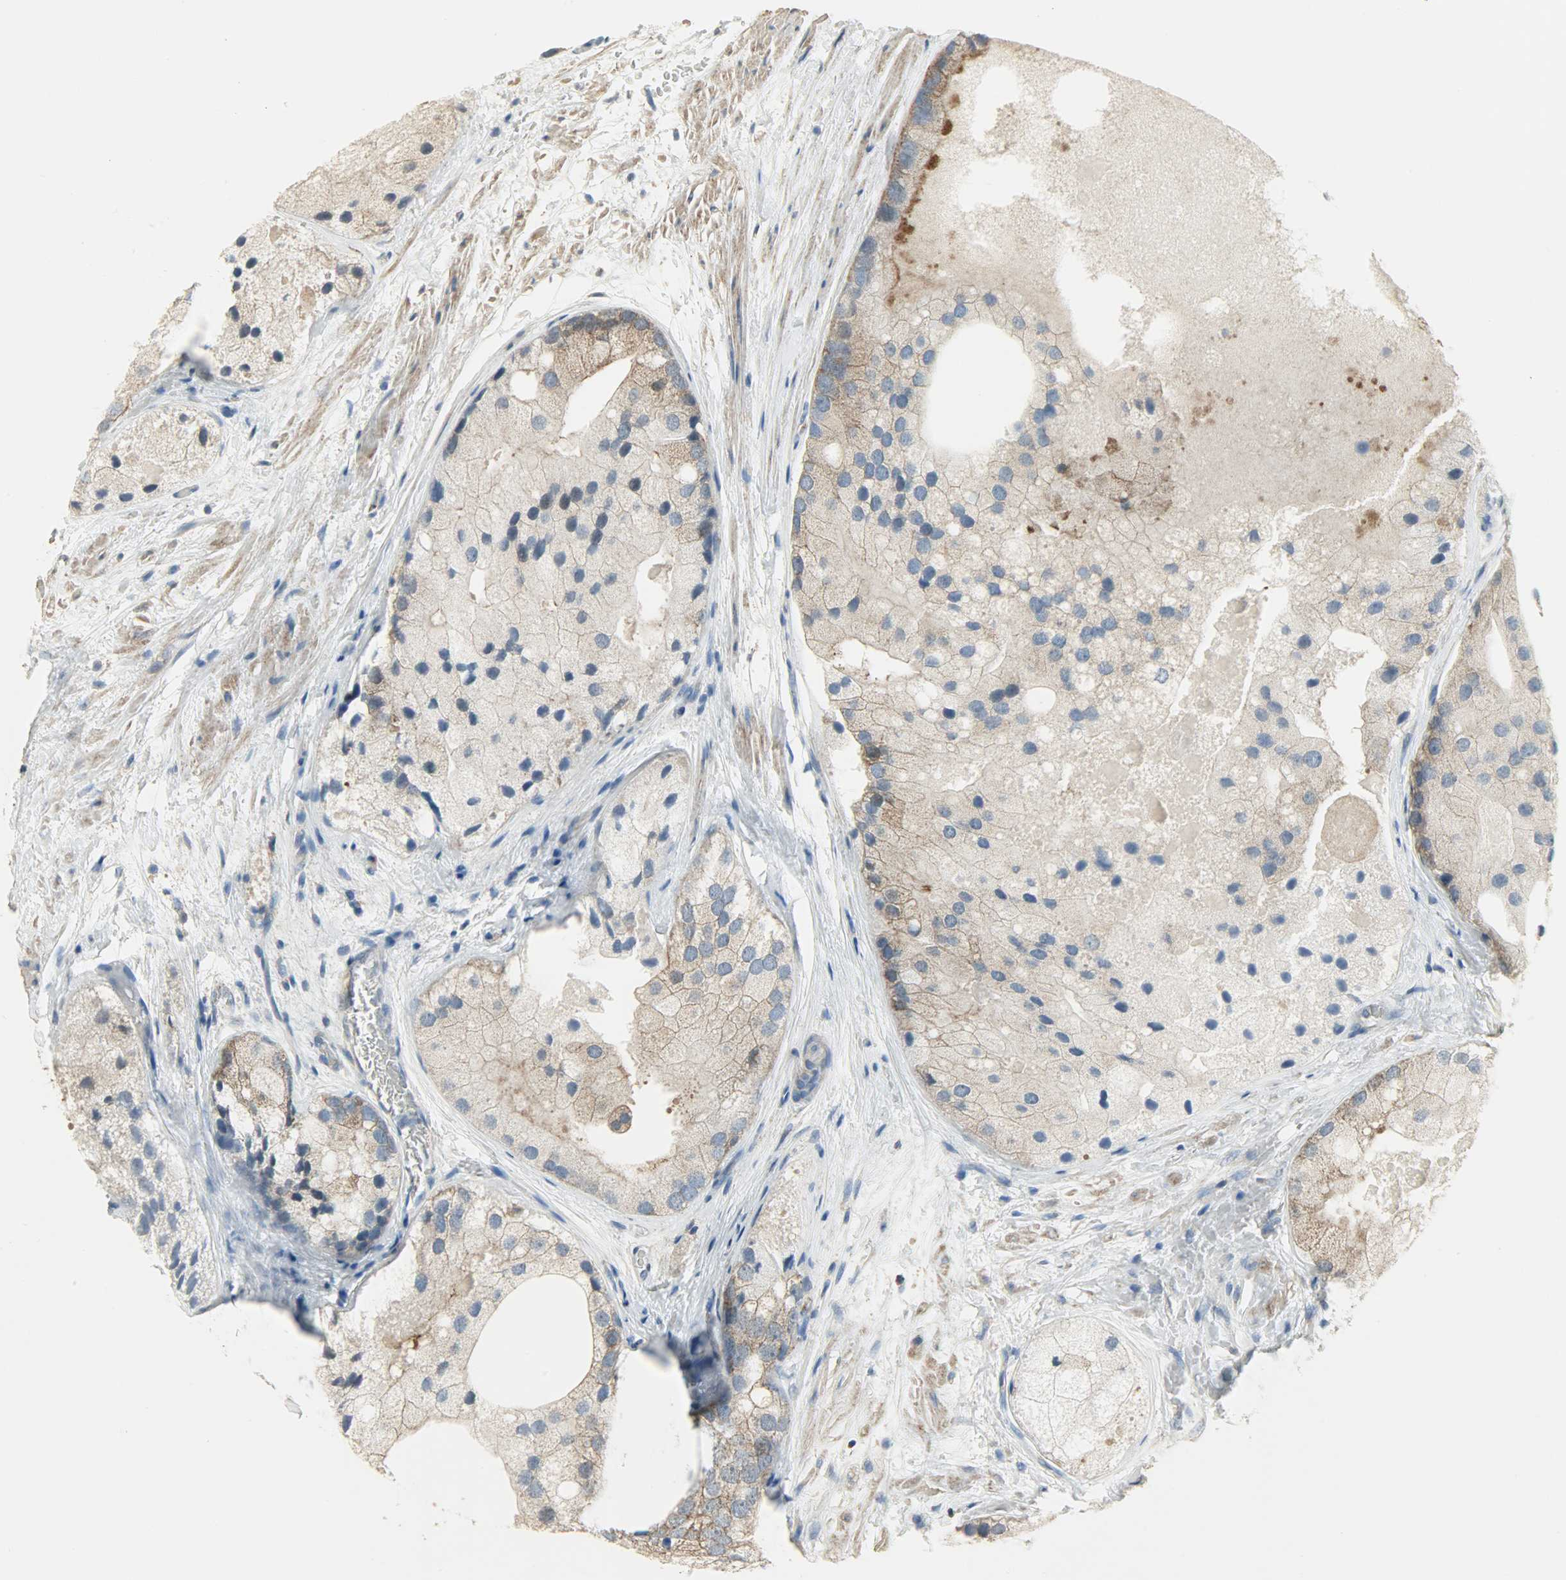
{"staining": {"intensity": "weak", "quantity": ">75%", "location": "cytoplasmic/membranous"}, "tissue": "prostate cancer", "cell_type": "Tumor cells", "image_type": "cancer", "snomed": [{"axis": "morphology", "description": "Adenocarcinoma, Low grade"}, {"axis": "topography", "description": "Prostate"}], "caption": "A histopathology image of prostate cancer stained for a protein demonstrates weak cytoplasmic/membranous brown staining in tumor cells.", "gene": "DNAJA4", "patient": {"sex": "male", "age": 69}}